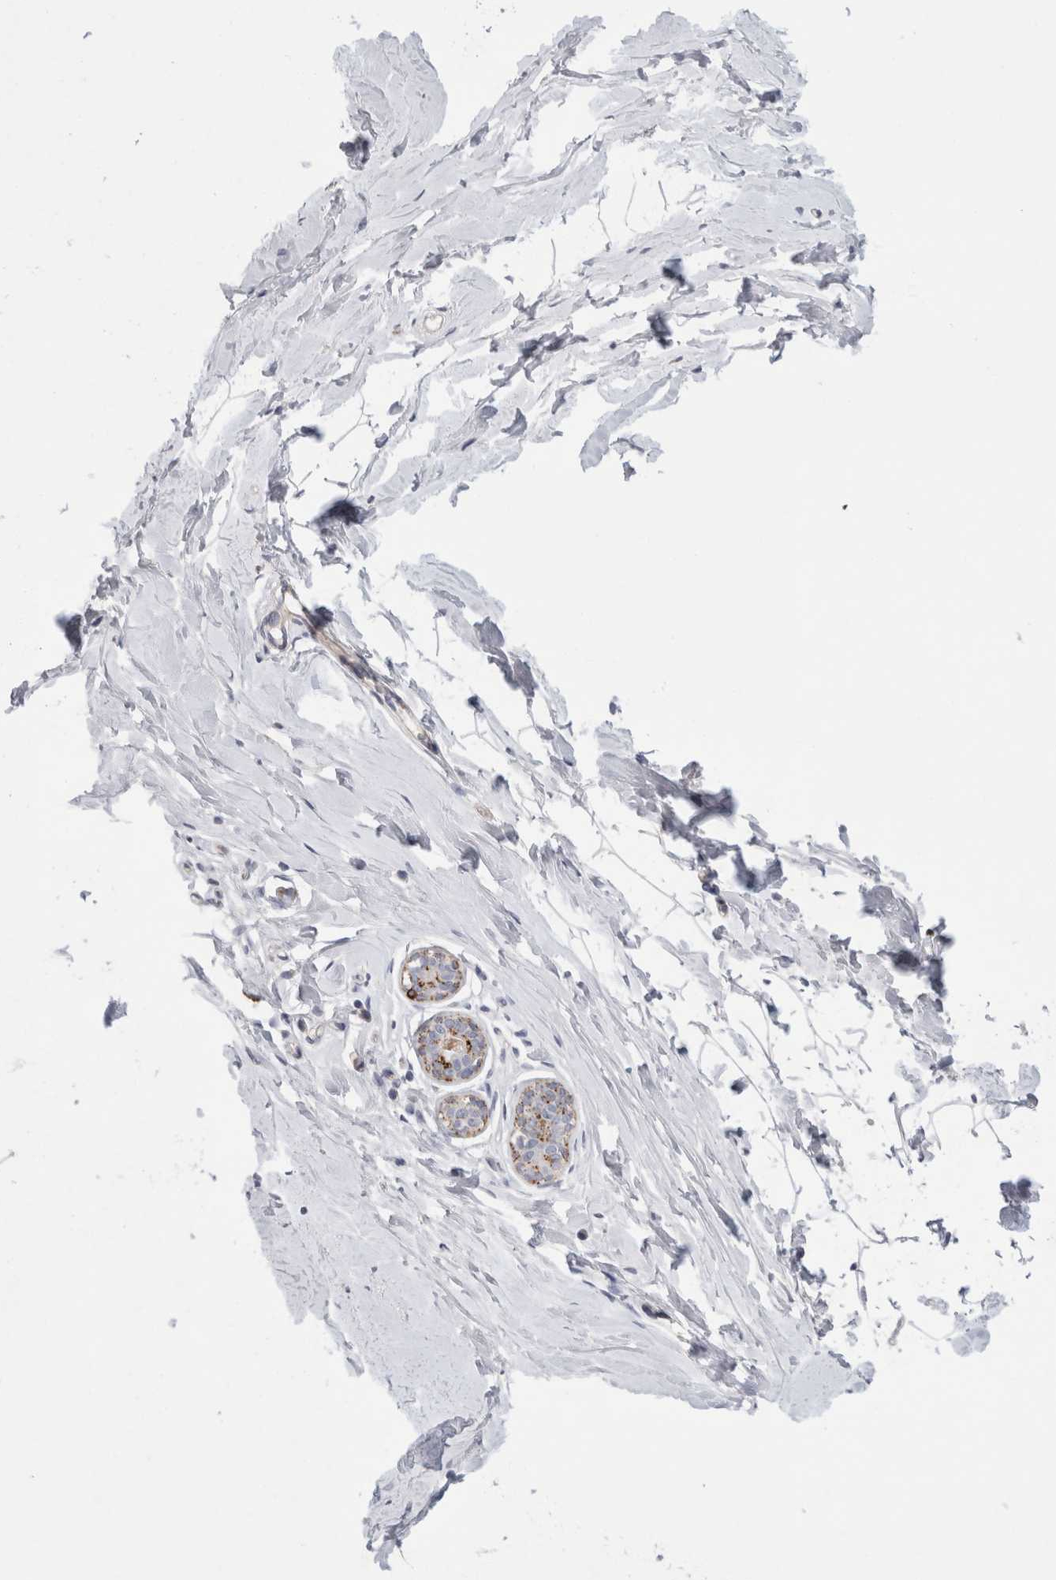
{"staining": {"intensity": "negative", "quantity": "none", "location": "none"}, "tissue": "breast", "cell_type": "Adipocytes", "image_type": "normal", "snomed": [{"axis": "morphology", "description": "Normal tissue, NOS"}, {"axis": "topography", "description": "Breast"}], "caption": "Micrograph shows no protein expression in adipocytes of benign breast.", "gene": "GAA", "patient": {"sex": "female", "age": 23}}